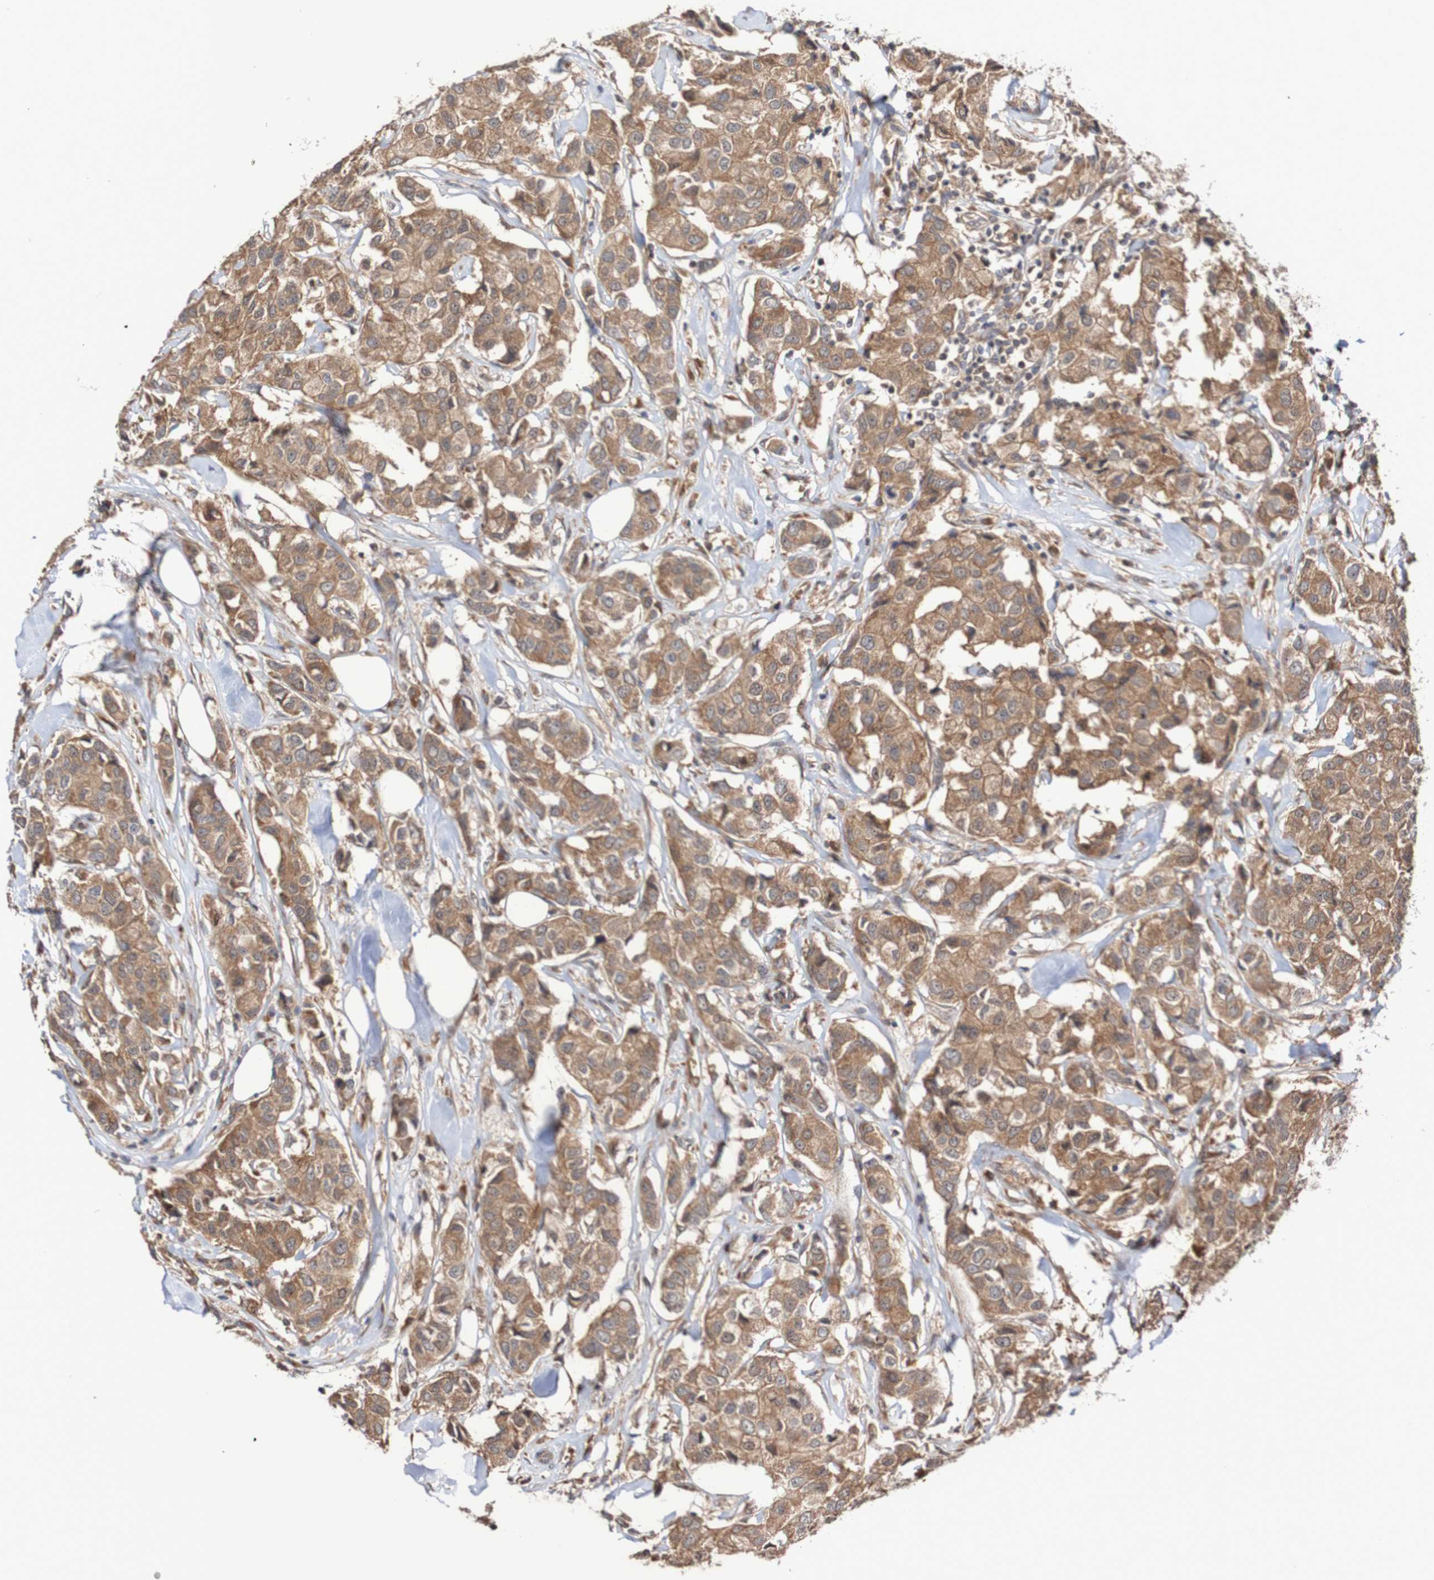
{"staining": {"intensity": "moderate", "quantity": ">75%", "location": "cytoplasmic/membranous"}, "tissue": "breast cancer", "cell_type": "Tumor cells", "image_type": "cancer", "snomed": [{"axis": "morphology", "description": "Duct carcinoma"}, {"axis": "topography", "description": "Breast"}], "caption": "This photomicrograph displays immunohistochemistry (IHC) staining of human breast cancer (intraductal carcinoma), with medium moderate cytoplasmic/membranous positivity in about >75% of tumor cells.", "gene": "PHPT1", "patient": {"sex": "female", "age": 80}}